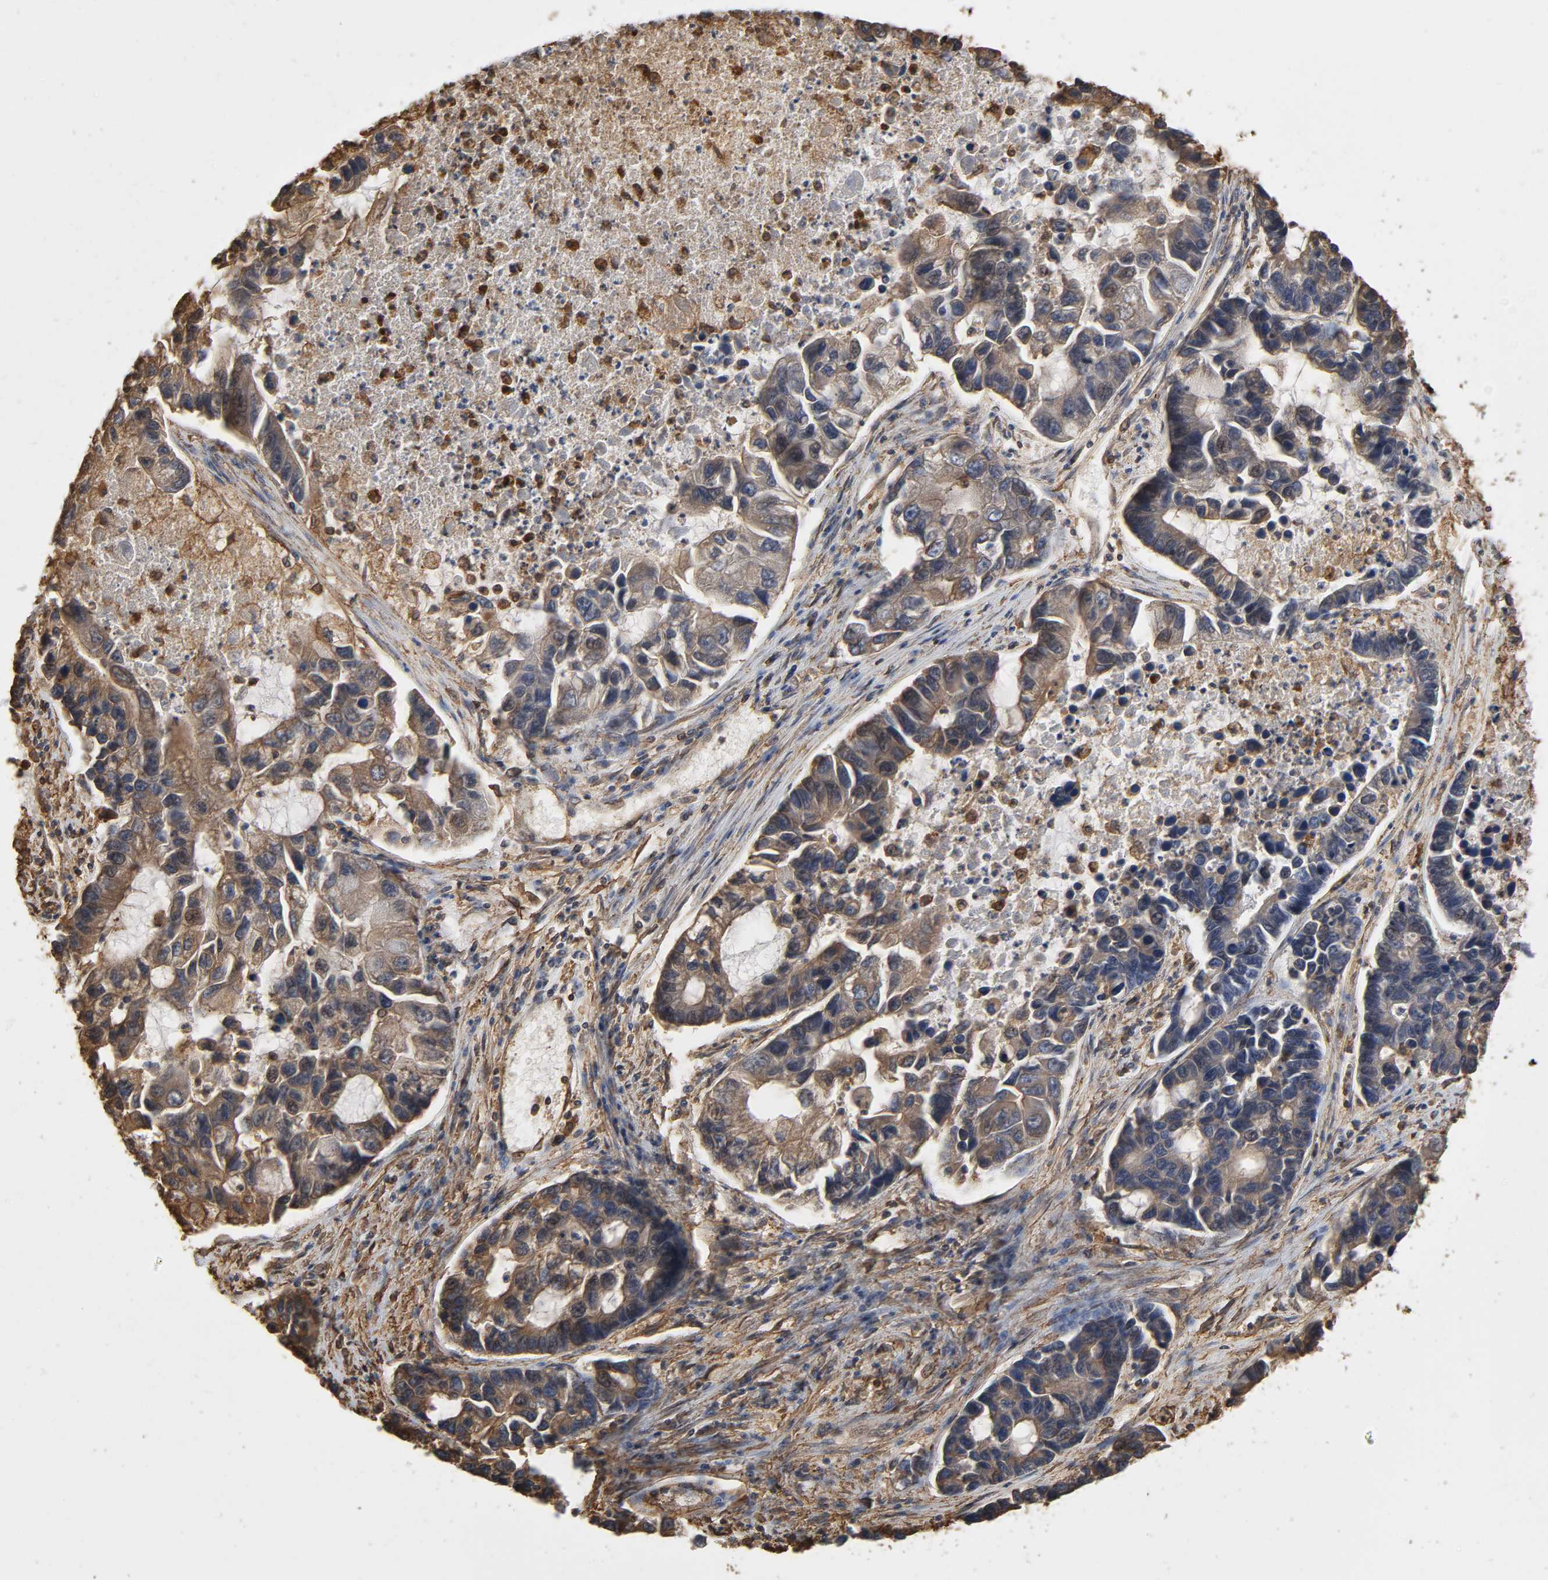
{"staining": {"intensity": "weak", "quantity": ">75%", "location": "cytoplasmic/membranous"}, "tissue": "lung cancer", "cell_type": "Tumor cells", "image_type": "cancer", "snomed": [{"axis": "morphology", "description": "Adenocarcinoma, NOS"}, {"axis": "topography", "description": "Lung"}], "caption": "Lung cancer stained with a brown dye shows weak cytoplasmic/membranous positive positivity in about >75% of tumor cells.", "gene": "ANXA2", "patient": {"sex": "female", "age": 51}}